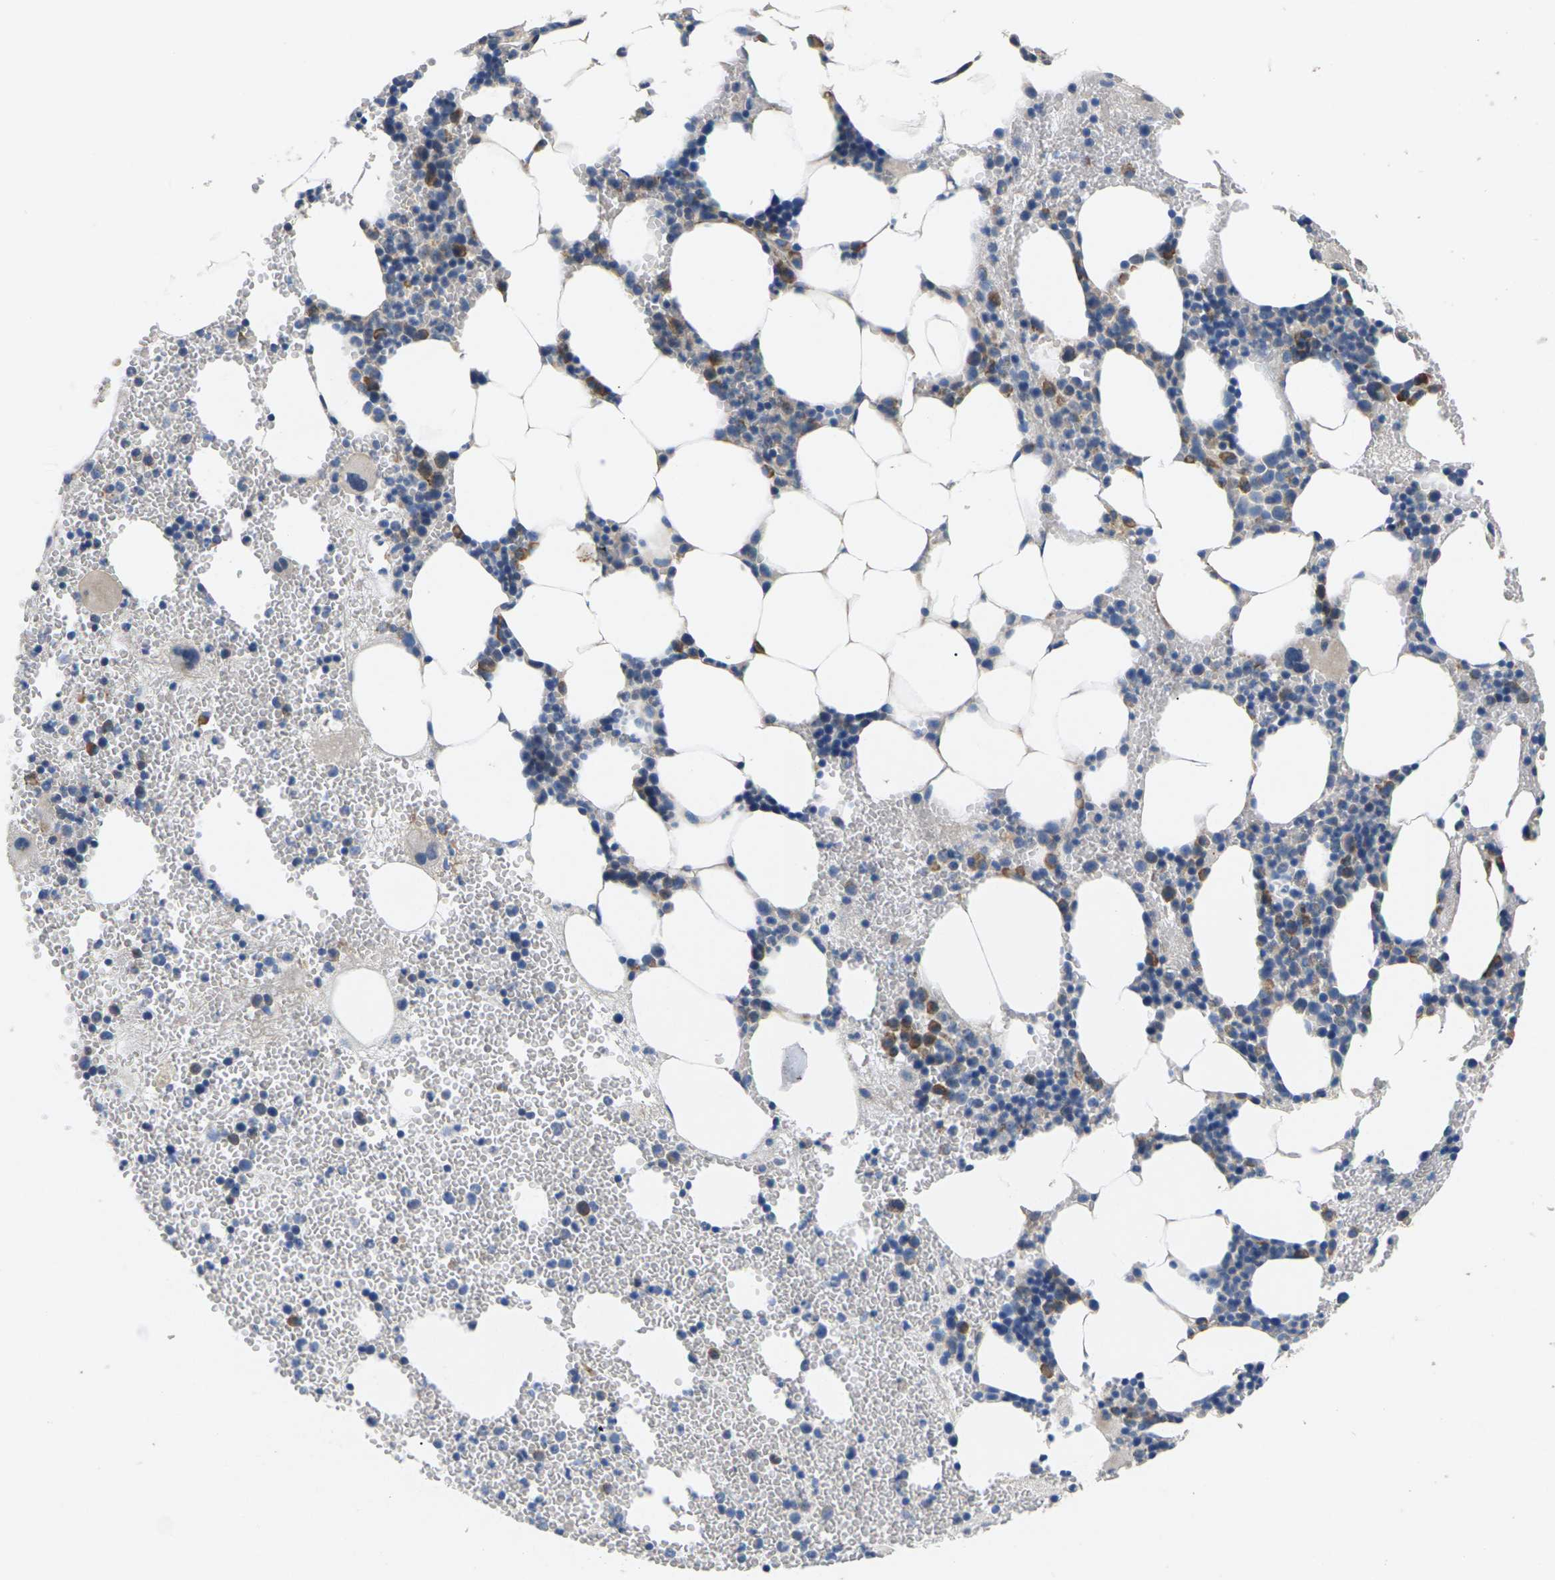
{"staining": {"intensity": "moderate", "quantity": "<25%", "location": "cytoplasmic/membranous"}, "tissue": "bone marrow", "cell_type": "Hematopoietic cells", "image_type": "normal", "snomed": [{"axis": "morphology", "description": "Normal tissue, NOS"}, {"axis": "morphology", "description": "Inflammation, NOS"}, {"axis": "topography", "description": "Bone marrow"}], "caption": "A brown stain shows moderate cytoplasmic/membranous expression of a protein in hematopoietic cells of normal bone marrow.", "gene": "KLHDC8B", "patient": {"sex": "female", "age": 76}}